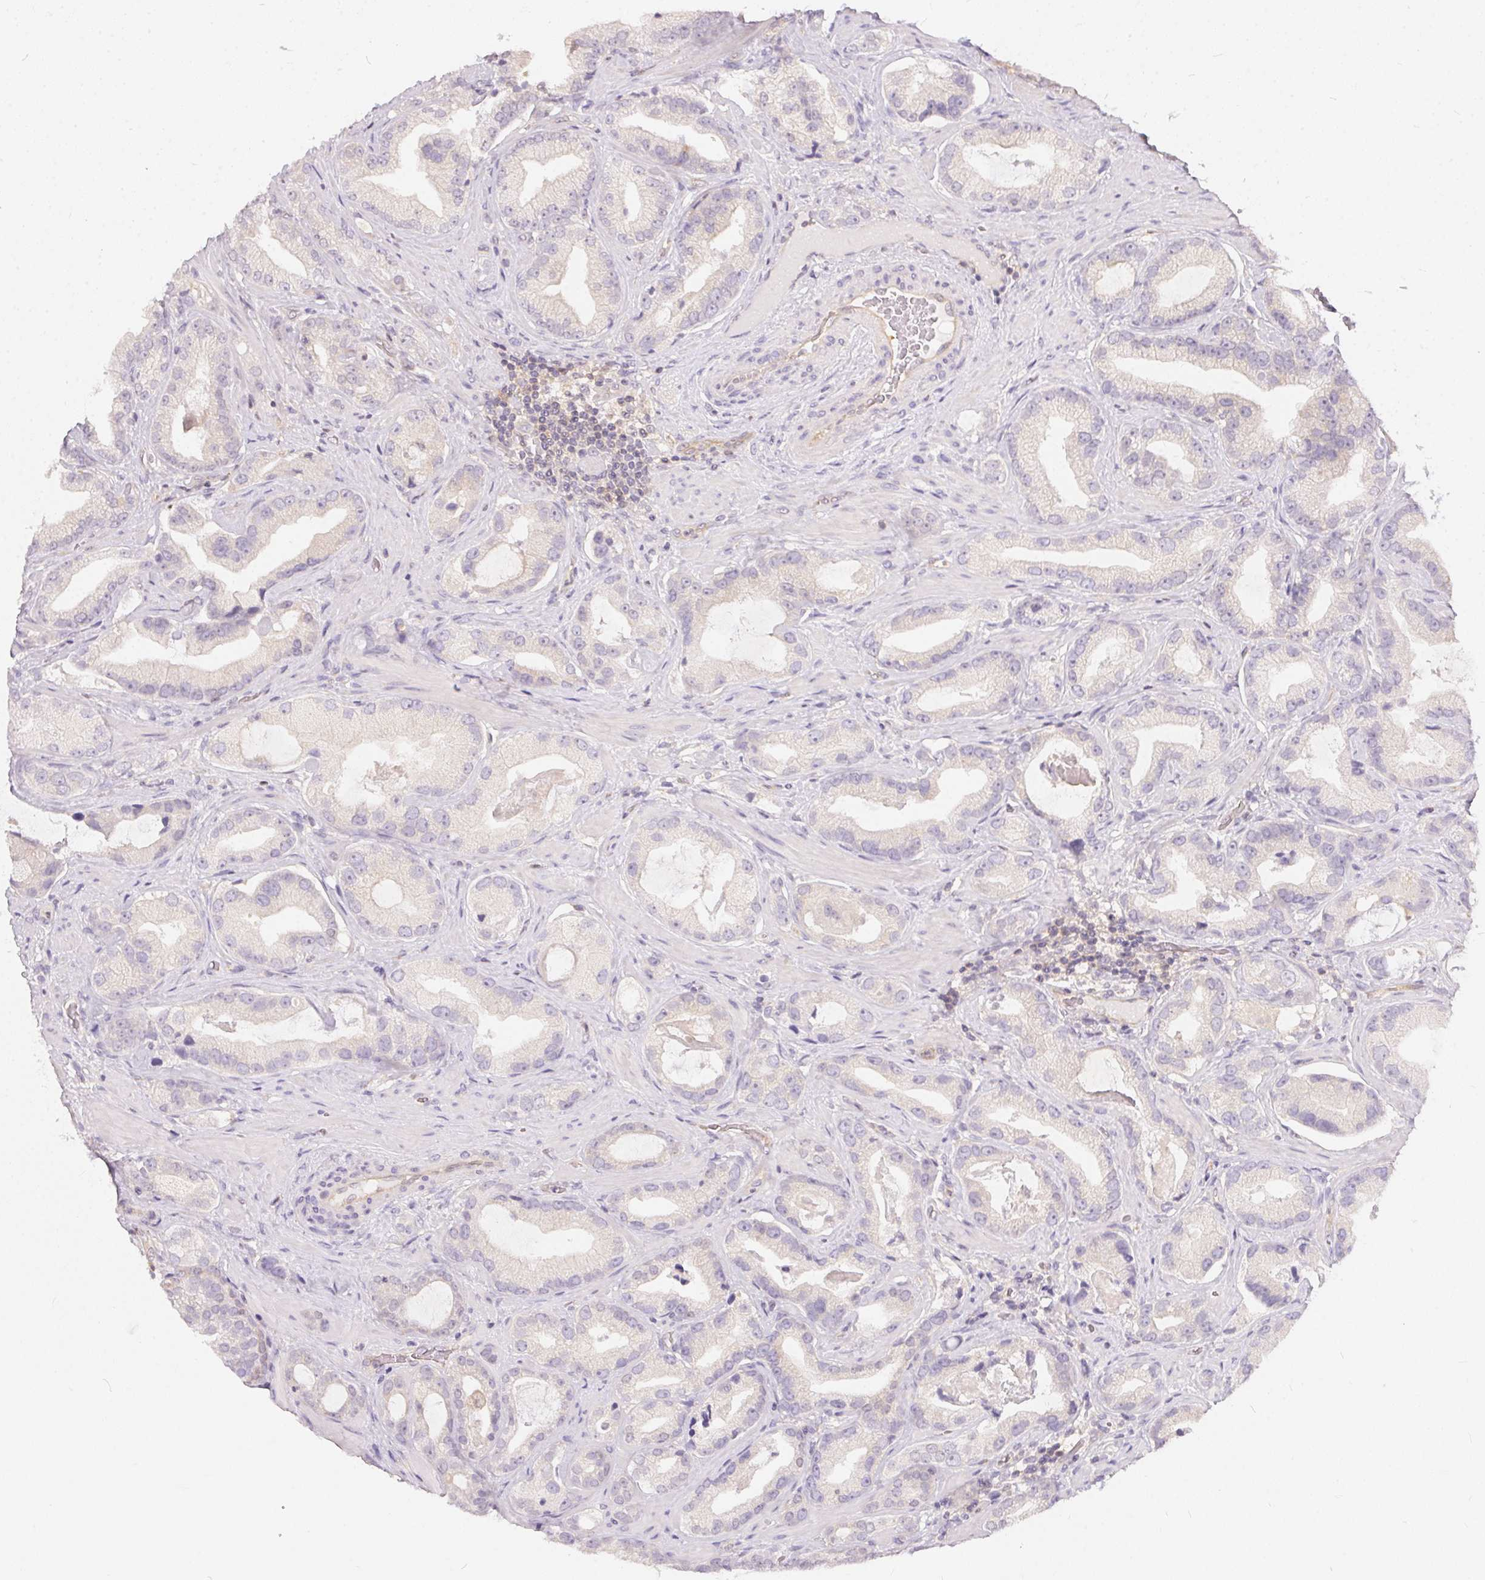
{"staining": {"intensity": "negative", "quantity": "none", "location": "none"}, "tissue": "prostate cancer", "cell_type": "Tumor cells", "image_type": "cancer", "snomed": [{"axis": "morphology", "description": "Adenocarcinoma, Low grade"}, {"axis": "topography", "description": "Prostate"}], "caption": "IHC micrograph of neoplastic tissue: human adenocarcinoma (low-grade) (prostate) stained with DAB (3,3'-diaminobenzidine) reveals no significant protein expression in tumor cells.", "gene": "BLMH", "patient": {"sex": "male", "age": 62}}